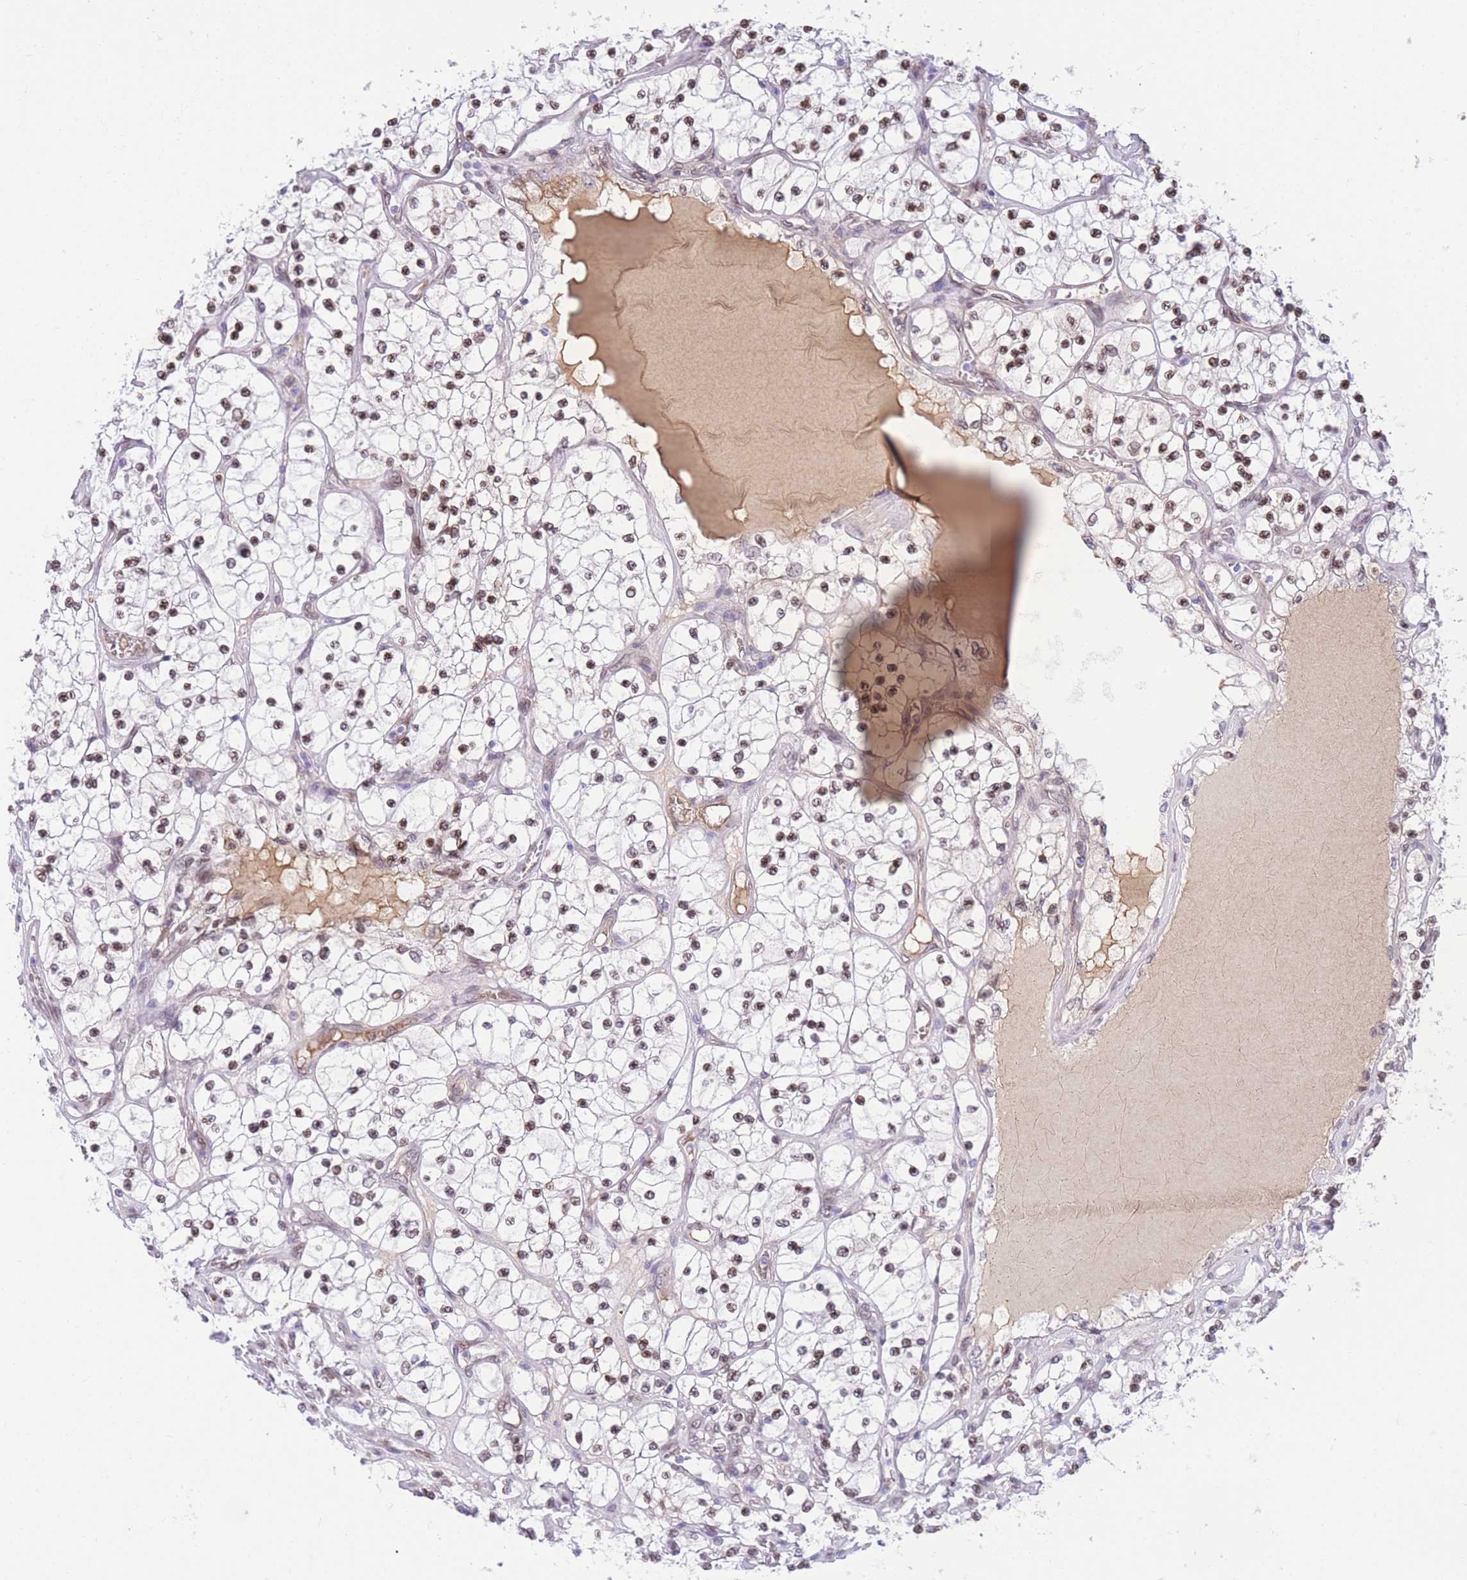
{"staining": {"intensity": "moderate", "quantity": "25%-75%", "location": "nuclear"}, "tissue": "renal cancer", "cell_type": "Tumor cells", "image_type": "cancer", "snomed": [{"axis": "morphology", "description": "Adenocarcinoma, NOS"}, {"axis": "topography", "description": "Kidney"}], "caption": "A medium amount of moderate nuclear expression is present in about 25%-75% of tumor cells in renal adenocarcinoma tissue.", "gene": "OR10AD1", "patient": {"sex": "female", "age": 69}}